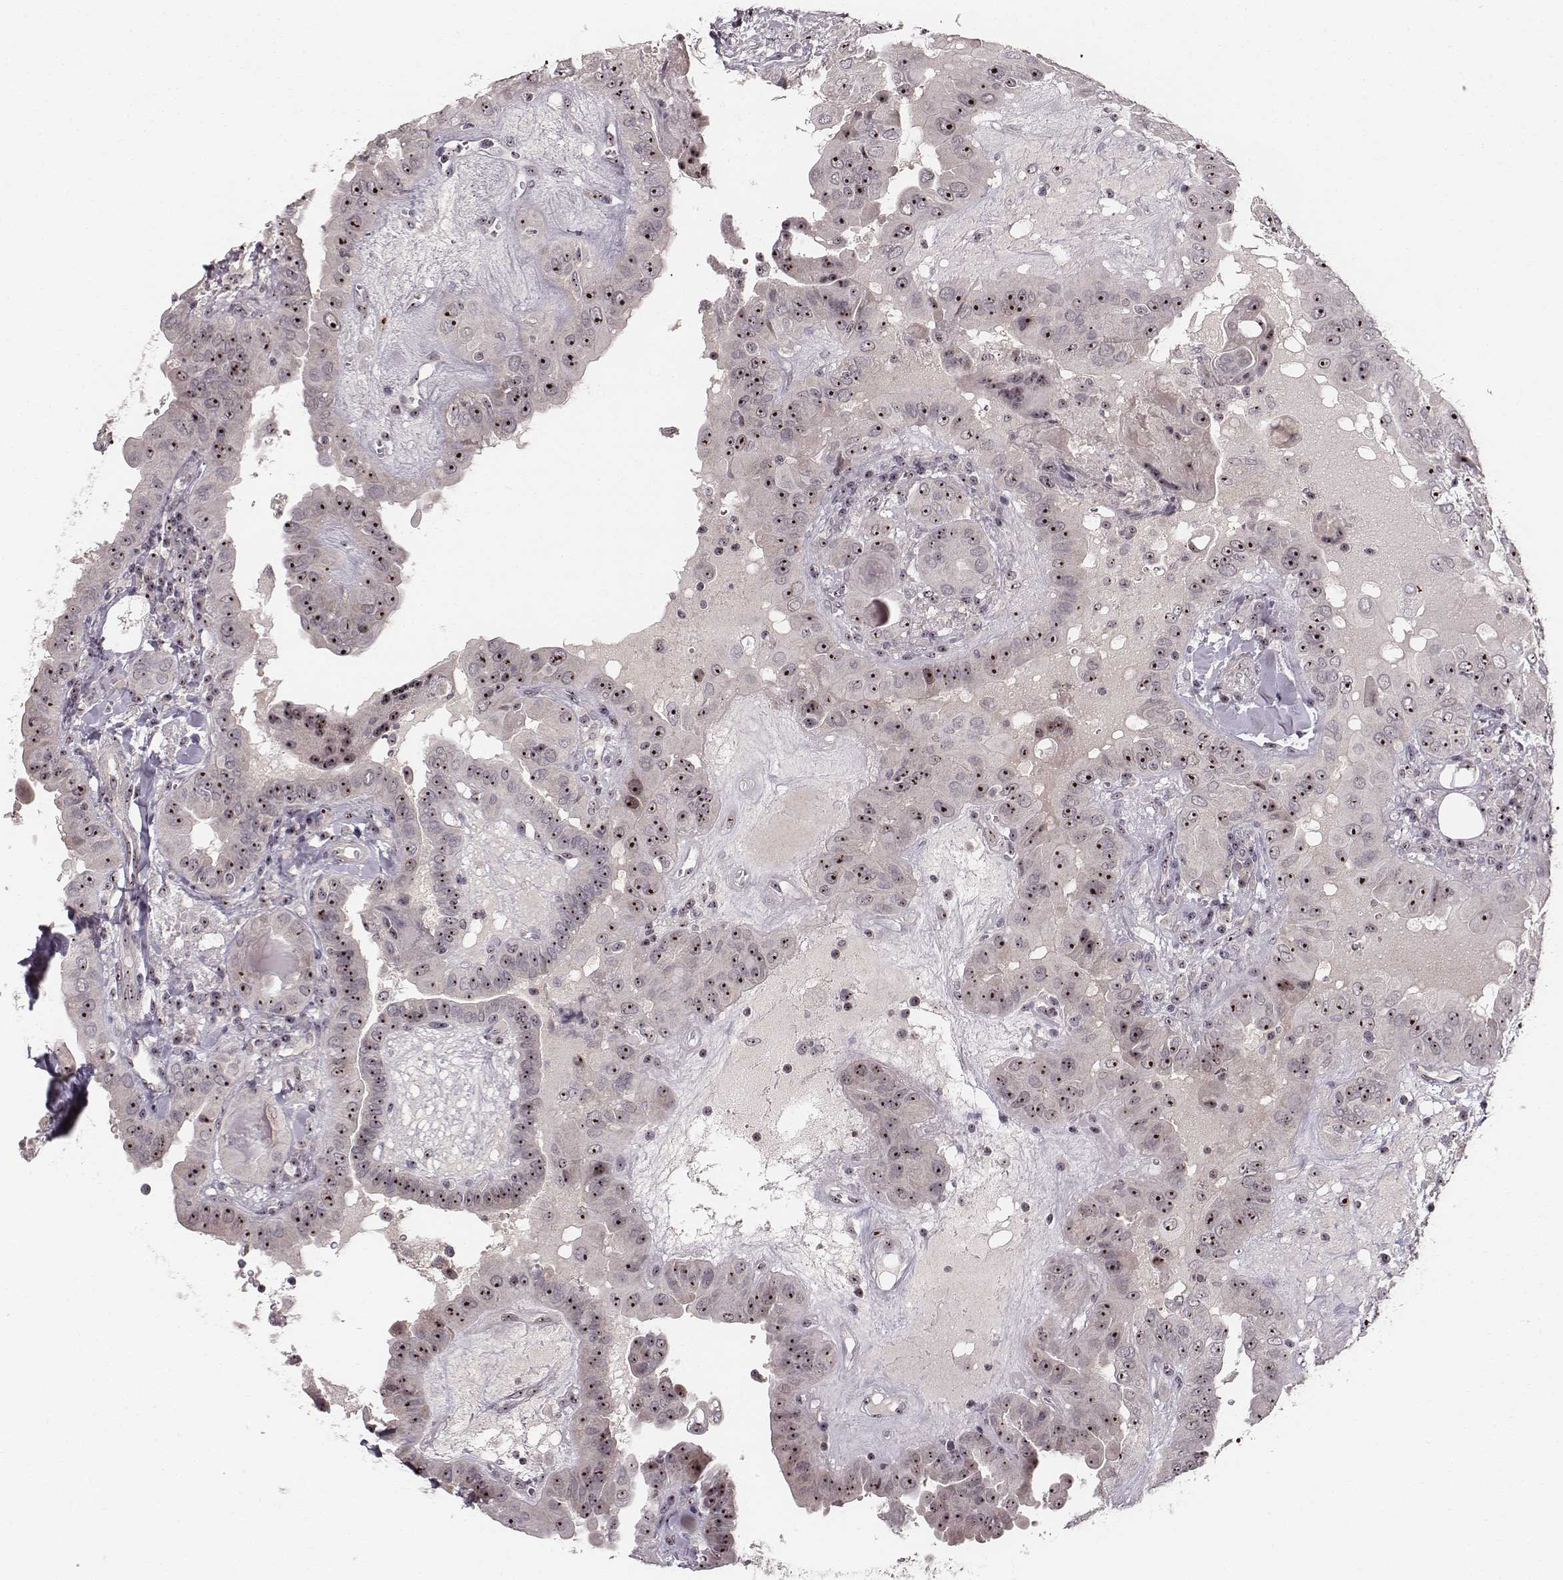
{"staining": {"intensity": "moderate", "quantity": ">75%", "location": "nuclear"}, "tissue": "thyroid cancer", "cell_type": "Tumor cells", "image_type": "cancer", "snomed": [{"axis": "morphology", "description": "Papillary adenocarcinoma, NOS"}, {"axis": "topography", "description": "Thyroid gland"}], "caption": "Thyroid cancer stained for a protein shows moderate nuclear positivity in tumor cells.", "gene": "NOP56", "patient": {"sex": "female", "age": 37}}